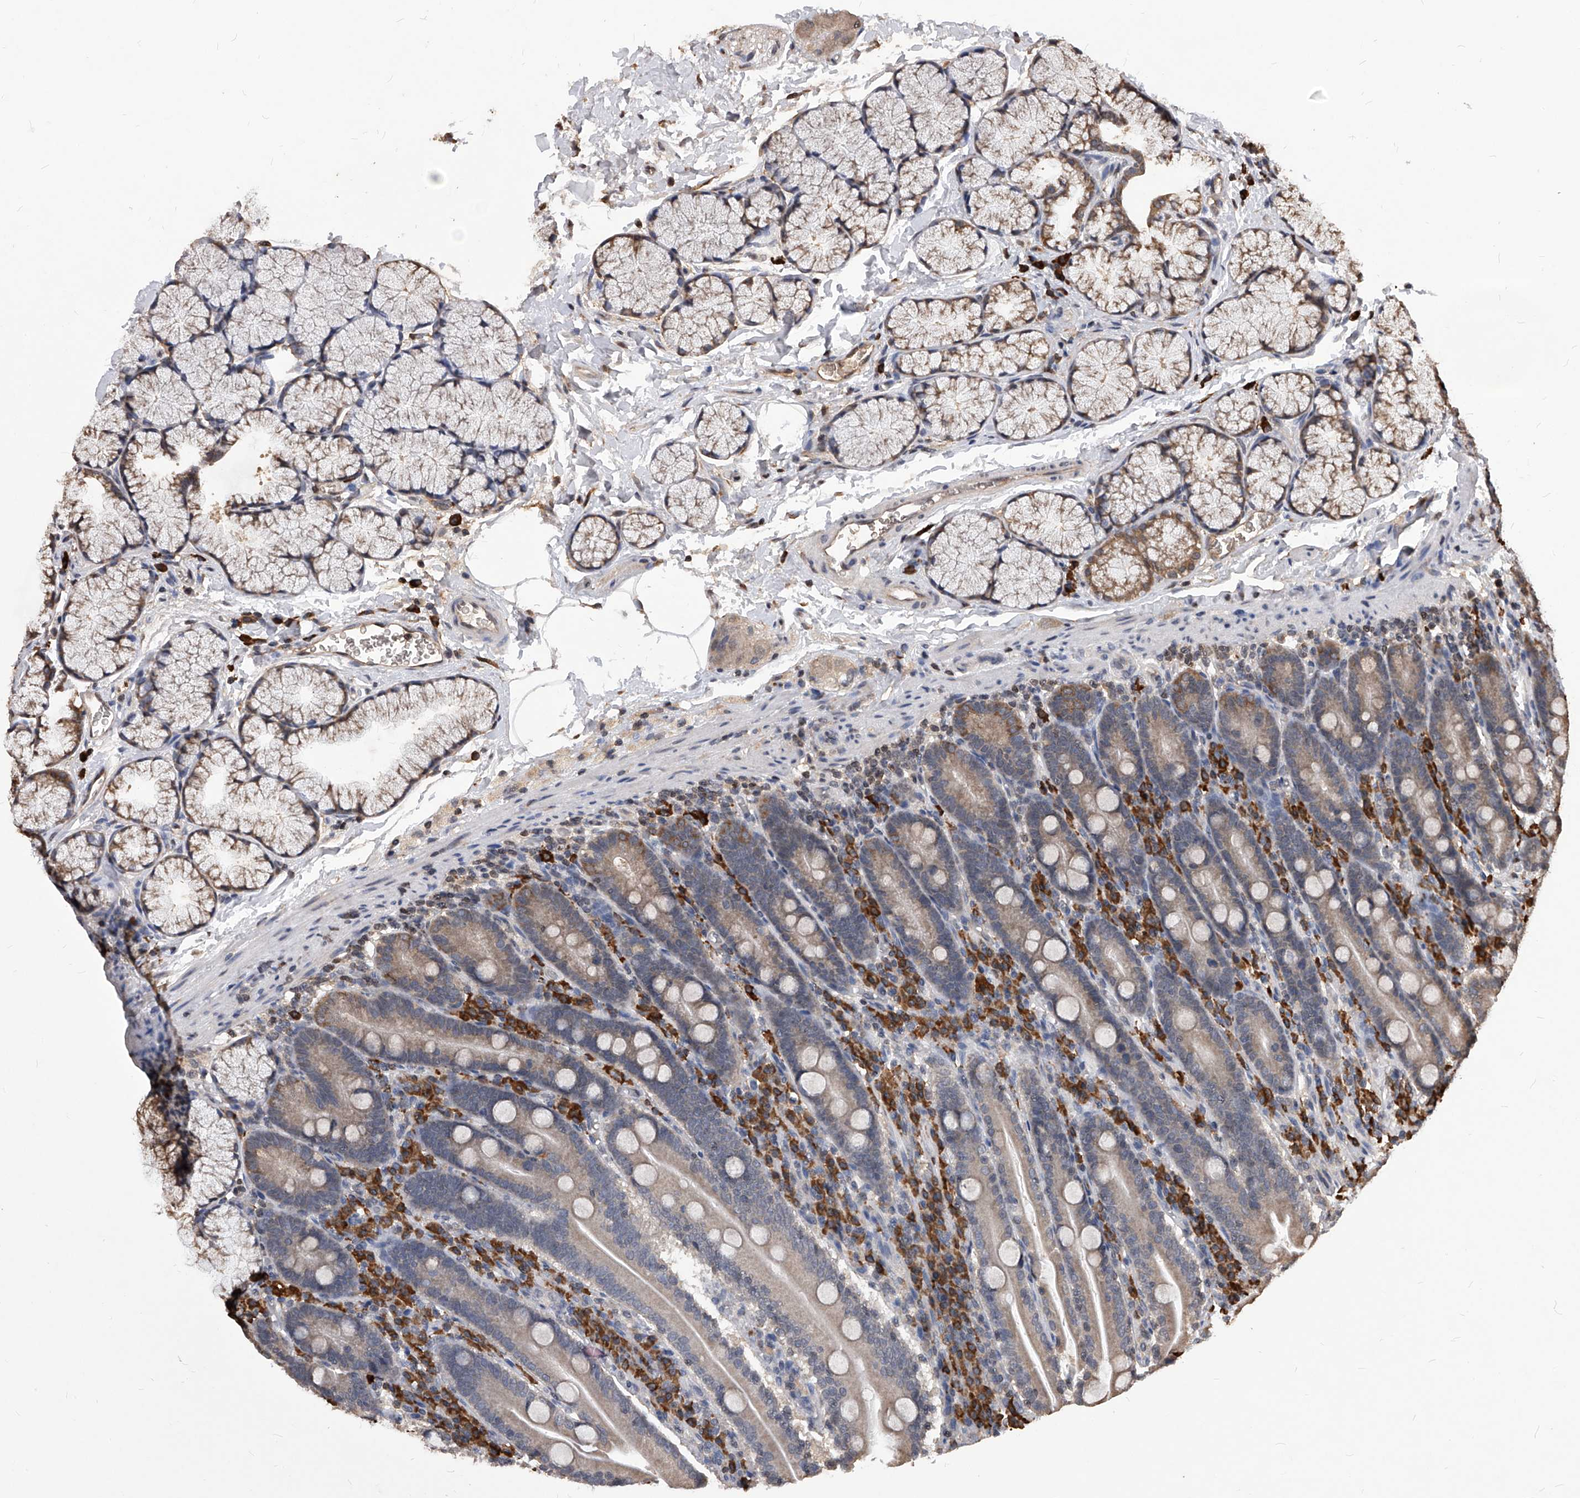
{"staining": {"intensity": "weak", "quantity": ">75%", "location": "cytoplasmic/membranous"}, "tissue": "duodenum", "cell_type": "Glandular cells", "image_type": "normal", "snomed": [{"axis": "morphology", "description": "Normal tissue, NOS"}, {"axis": "topography", "description": "Duodenum"}], "caption": "IHC (DAB) staining of normal human duodenum shows weak cytoplasmic/membranous protein expression in about >75% of glandular cells.", "gene": "ID1", "patient": {"sex": "male", "age": 35}}